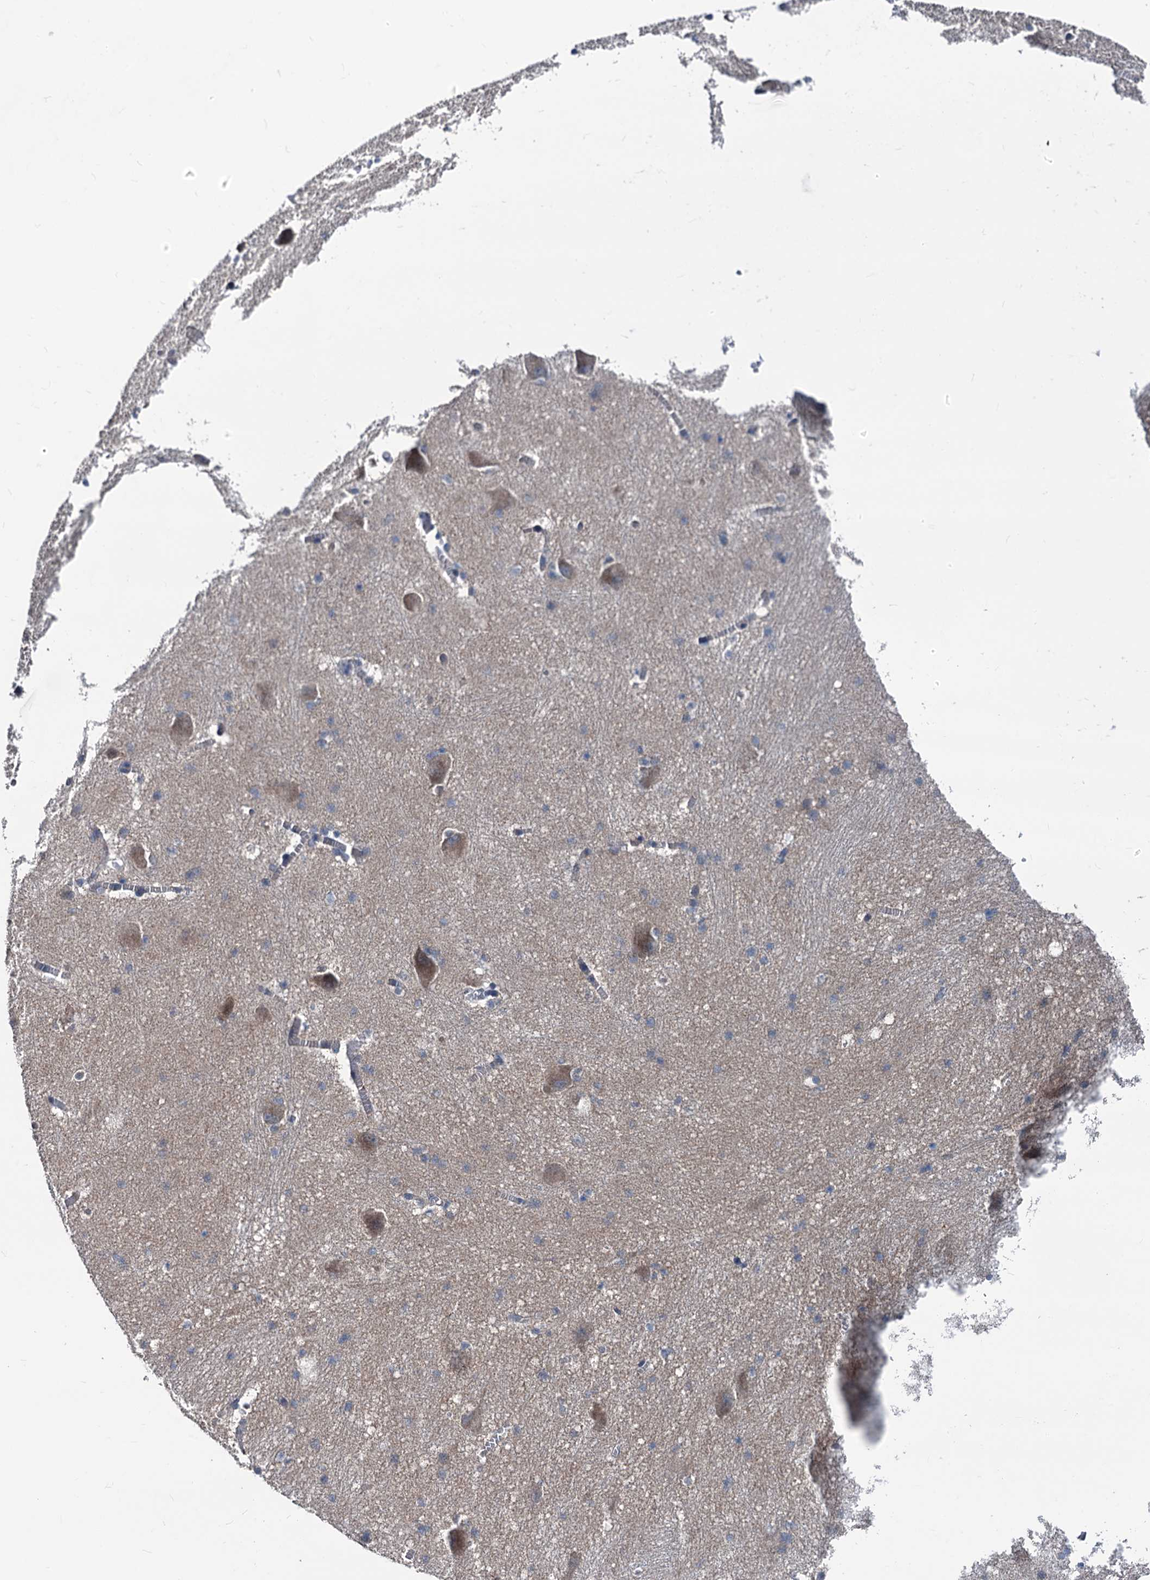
{"staining": {"intensity": "moderate", "quantity": "<25%", "location": "nuclear"}, "tissue": "caudate", "cell_type": "Glial cells", "image_type": "normal", "snomed": [{"axis": "morphology", "description": "Normal tissue, NOS"}, {"axis": "topography", "description": "Lateral ventricle wall"}], "caption": "Protein staining reveals moderate nuclear expression in about <25% of glial cells in unremarkable caudate.", "gene": "GLO1", "patient": {"sex": "male", "age": 37}}